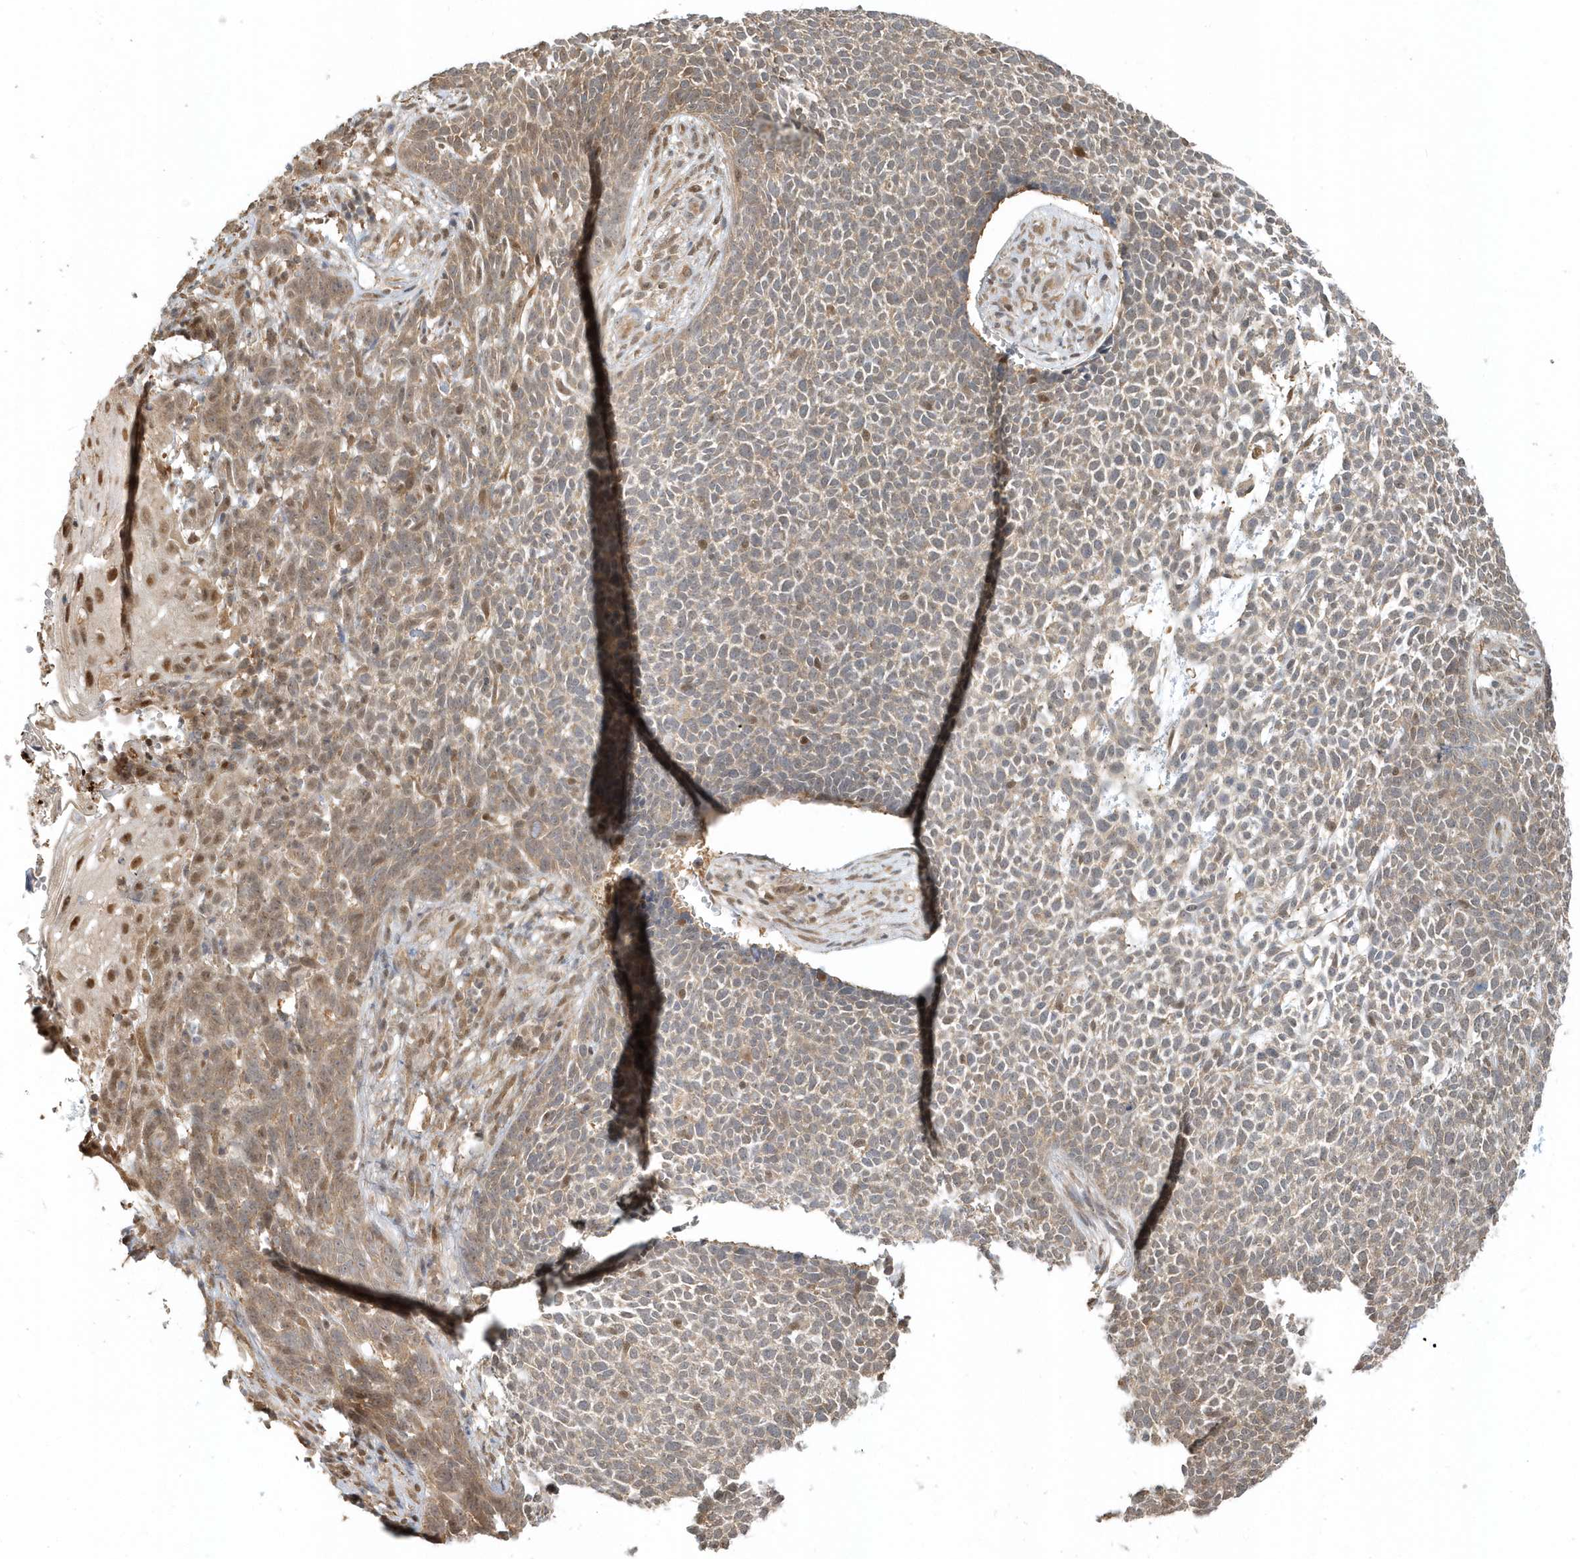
{"staining": {"intensity": "moderate", "quantity": "25%-75%", "location": "cytoplasmic/membranous"}, "tissue": "skin cancer", "cell_type": "Tumor cells", "image_type": "cancer", "snomed": [{"axis": "morphology", "description": "Basal cell carcinoma"}, {"axis": "topography", "description": "Skin"}], "caption": "Immunohistochemistry (IHC) photomicrograph of human skin basal cell carcinoma stained for a protein (brown), which displays medium levels of moderate cytoplasmic/membranous expression in about 25%-75% of tumor cells.", "gene": "PSMD6", "patient": {"sex": "female", "age": 84}}